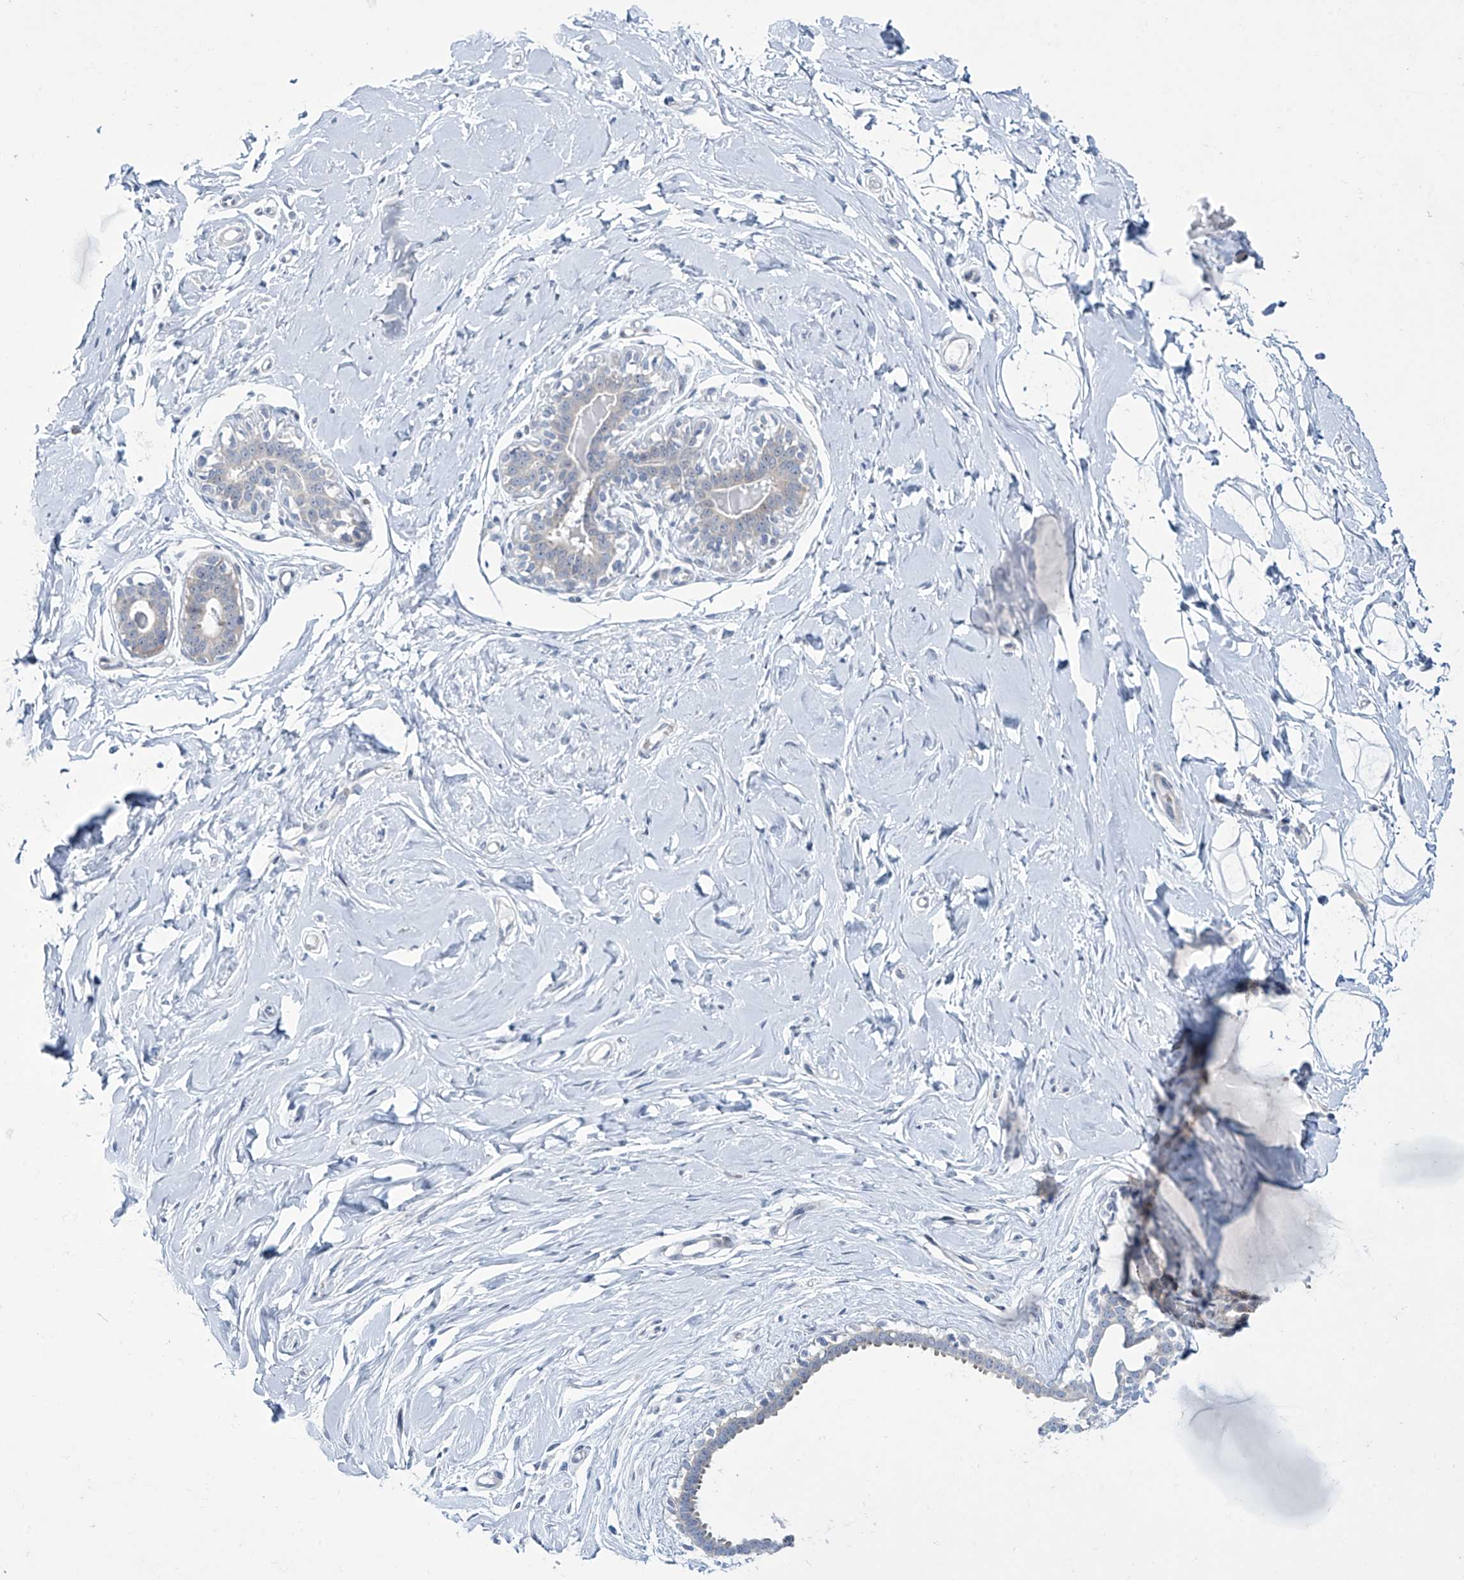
{"staining": {"intensity": "negative", "quantity": "none", "location": "none"}, "tissue": "breast", "cell_type": "Adipocytes", "image_type": "normal", "snomed": [{"axis": "morphology", "description": "Normal tissue, NOS"}, {"axis": "morphology", "description": "Adenoma, NOS"}, {"axis": "topography", "description": "Breast"}], "caption": "Immunohistochemistry (IHC) of benign human breast shows no staining in adipocytes. (Immunohistochemistry, brightfield microscopy, high magnification).", "gene": "TRIM60", "patient": {"sex": "female", "age": 23}}